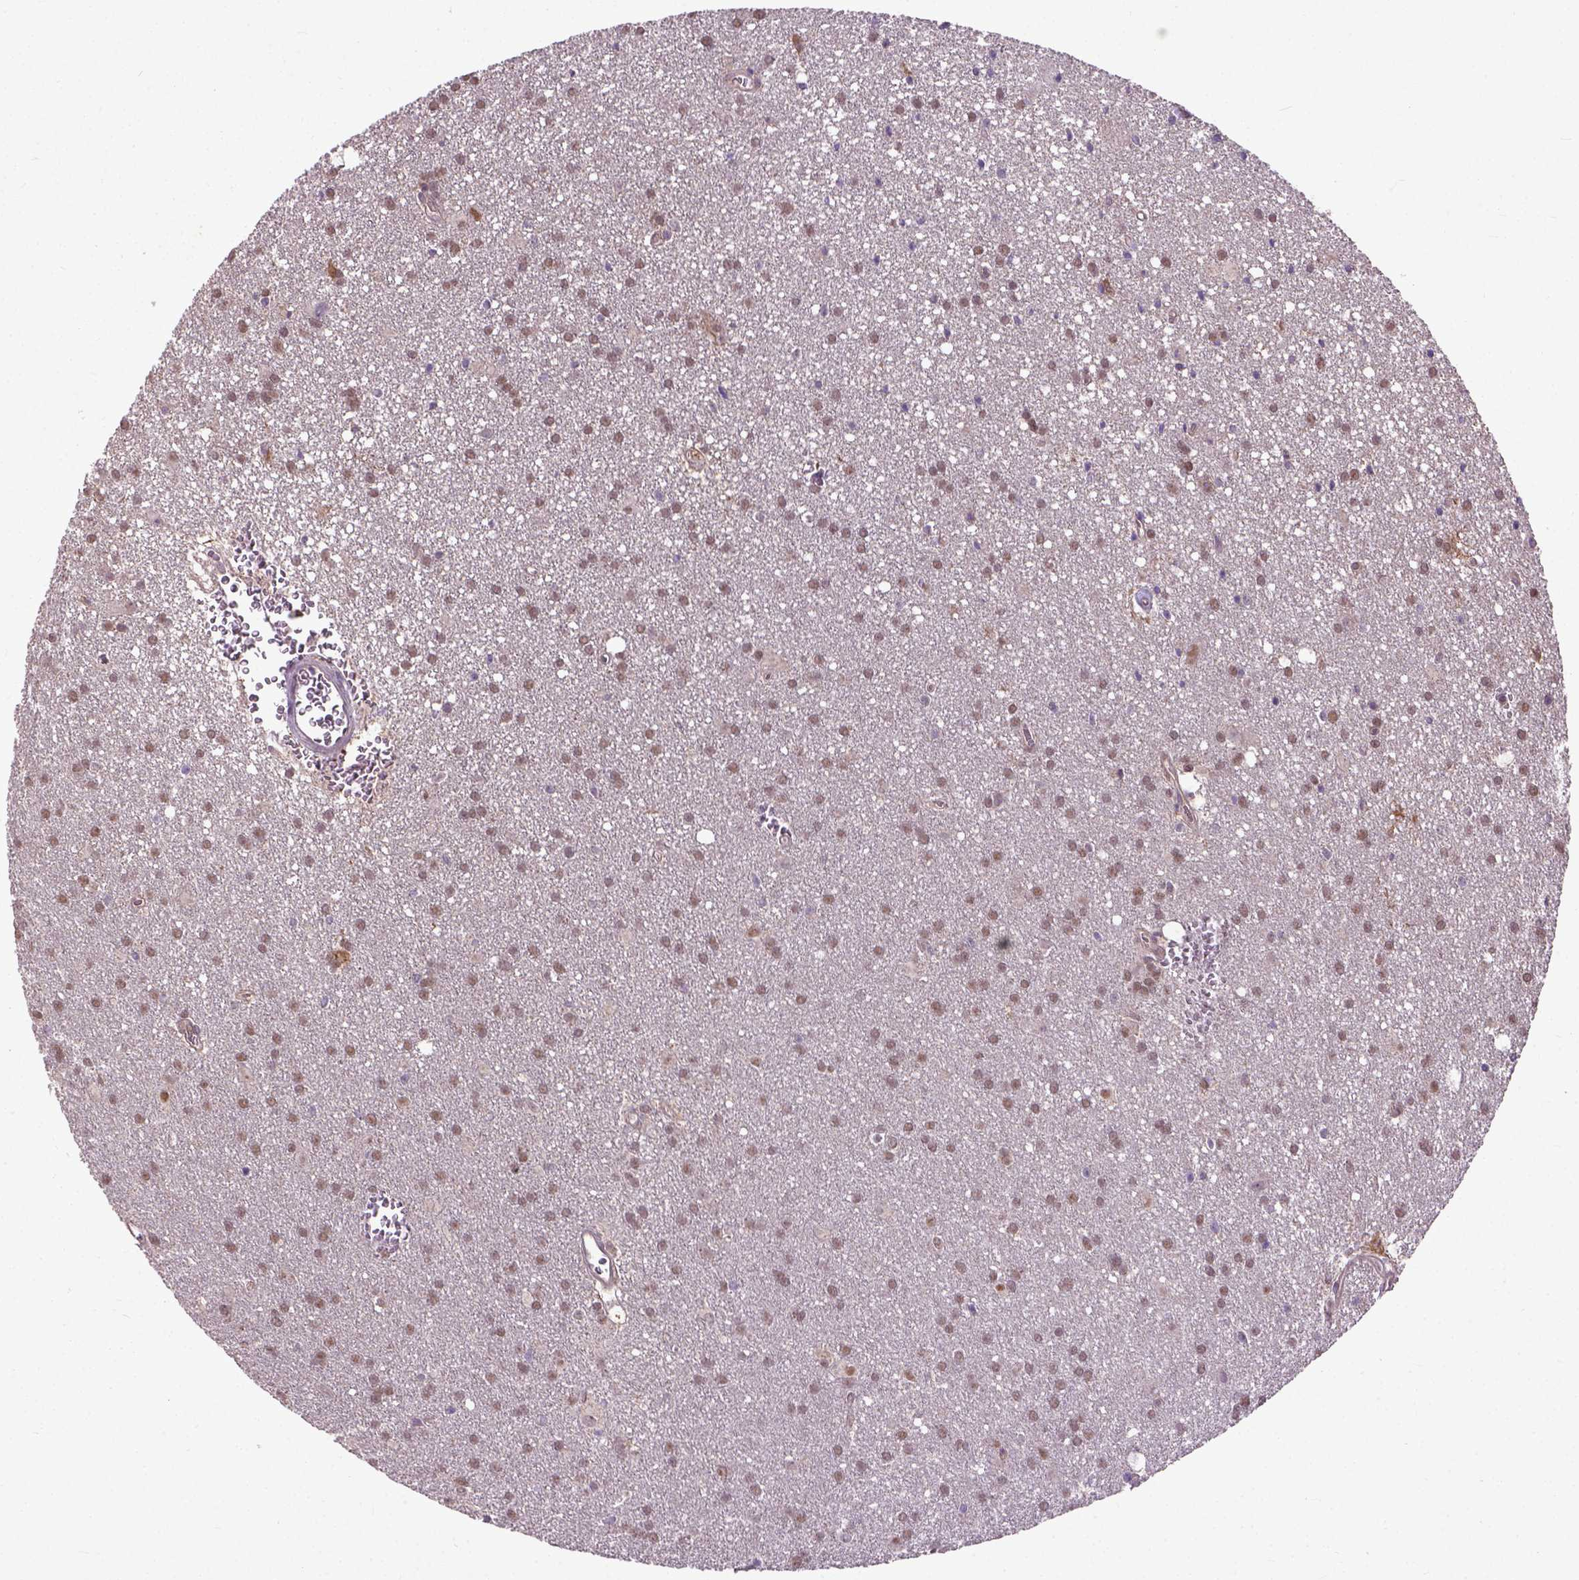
{"staining": {"intensity": "moderate", "quantity": ">75%", "location": "nuclear"}, "tissue": "glioma", "cell_type": "Tumor cells", "image_type": "cancer", "snomed": [{"axis": "morphology", "description": "Glioma, malignant, Low grade"}, {"axis": "topography", "description": "Brain"}], "caption": "Glioma was stained to show a protein in brown. There is medium levels of moderate nuclear expression in about >75% of tumor cells.", "gene": "UBA3", "patient": {"sex": "male", "age": 58}}